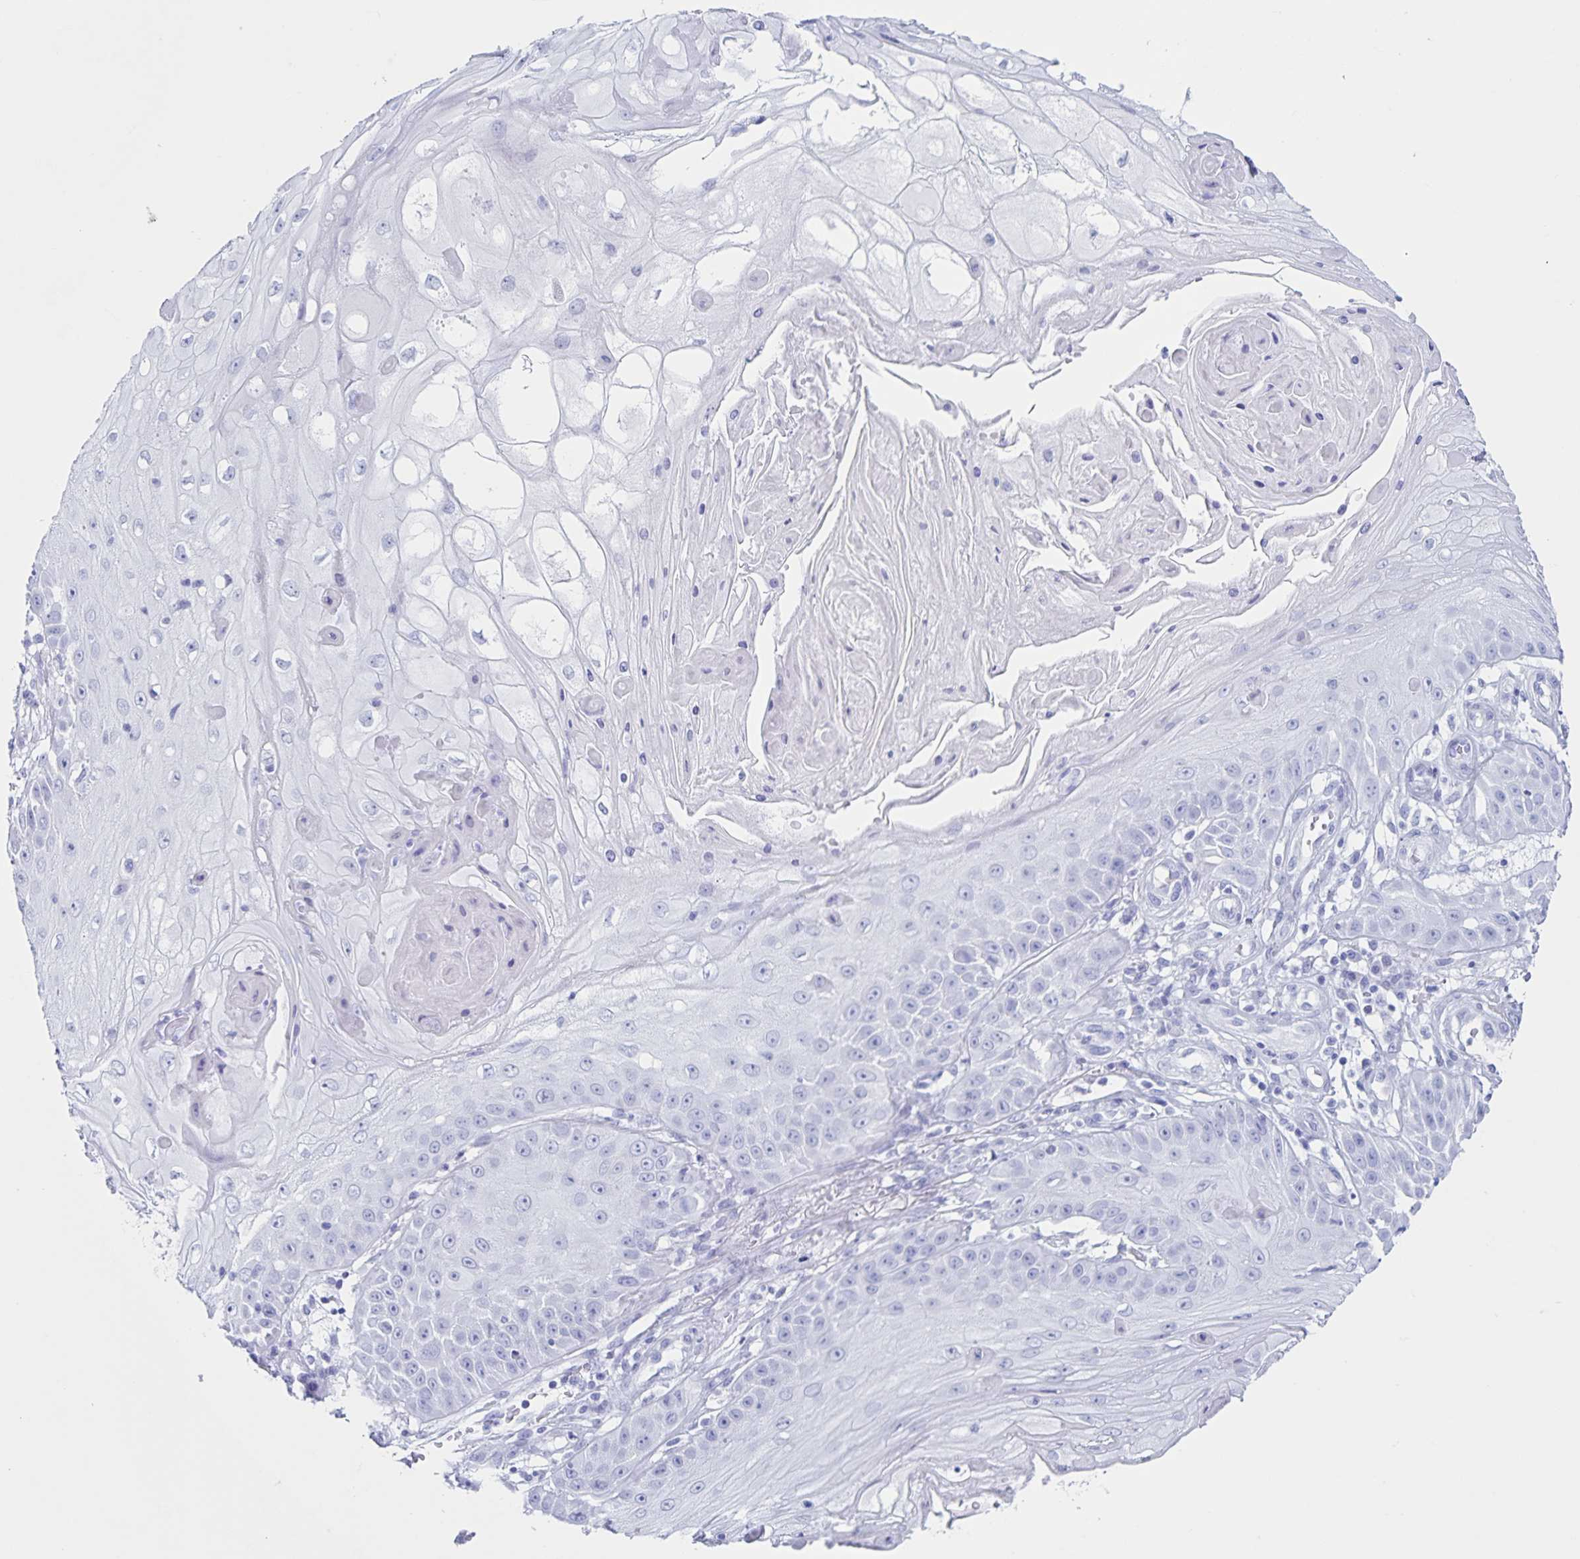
{"staining": {"intensity": "negative", "quantity": "none", "location": "none"}, "tissue": "skin cancer", "cell_type": "Tumor cells", "image_type": "cancer", "snomed": [{"axis": "morphology", "description": "Squamous cell carcinoma, NOS"}, {"axis": "topography", "description": "Skin"}], "caption": "This micrograph is of squamous cell carcinoma (skin) stained with immunohistochemistry (IHC) to label a protein in brown with the nuclei are counter-stained blue. There is no staining in tumor cells.", "gene": "C12orf56", "patient": {"sex": "male", "age": 70}}